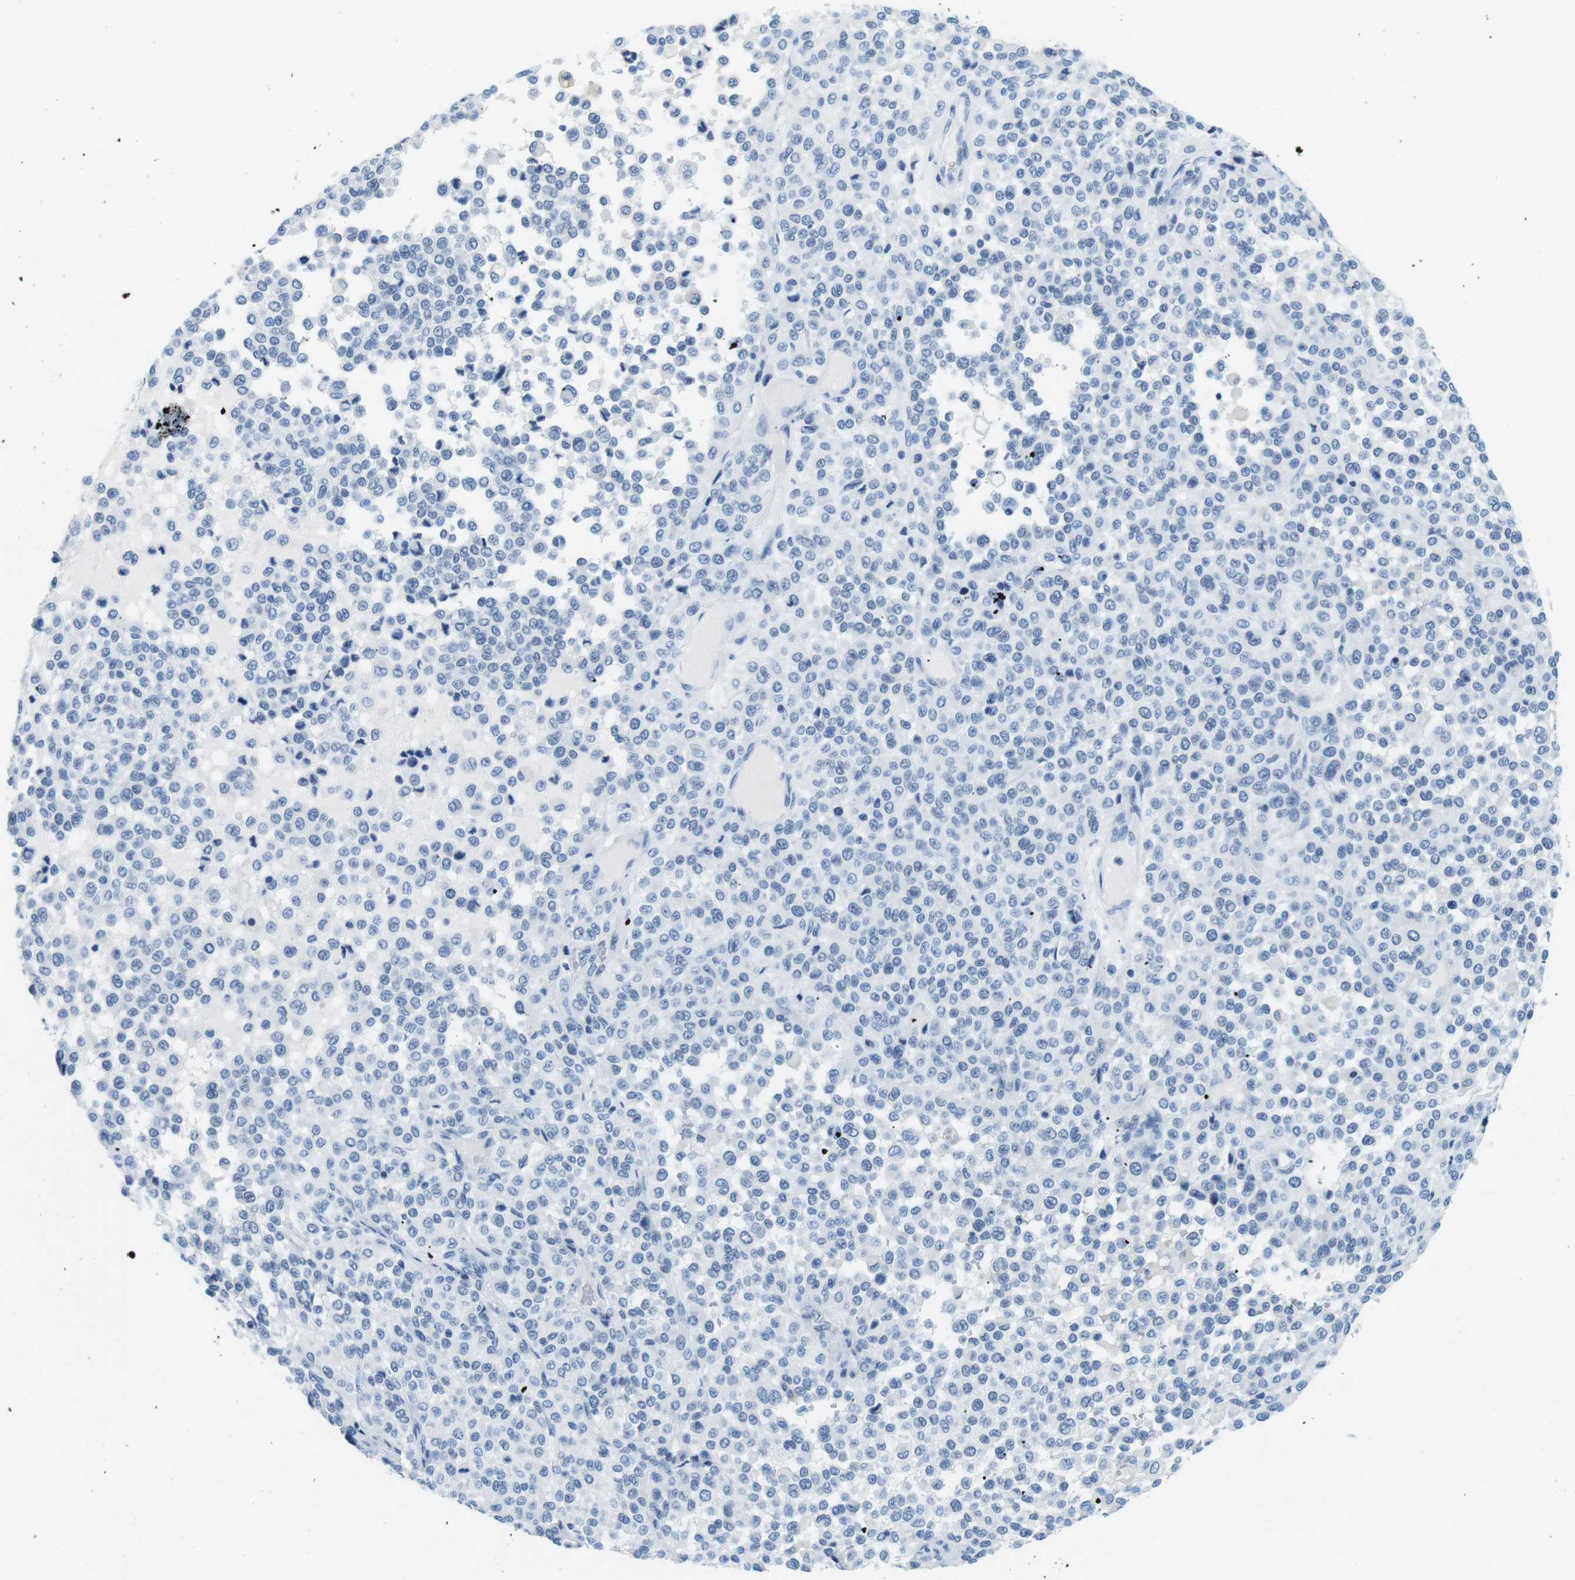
{"staining": {"intensity": "negative", "quantity": "none", "location": "none"}, "tissue": "melanoma", "cell_type": "Tumor cells", "image_type": "cancer", "snomed": [{"axis": "morphology", "description": "Malignant melanoma, Metastatic site"}, {"axis": "topography", "description": "Pancreas"}], "caption": "This is an immunohistochemistry (IHC) histopathology image of malignant melanoma (metastatic site). There is no staining in tumor cells.", "gene": "CYP2C9", "patient": {"sex": "female", "age": 30}}